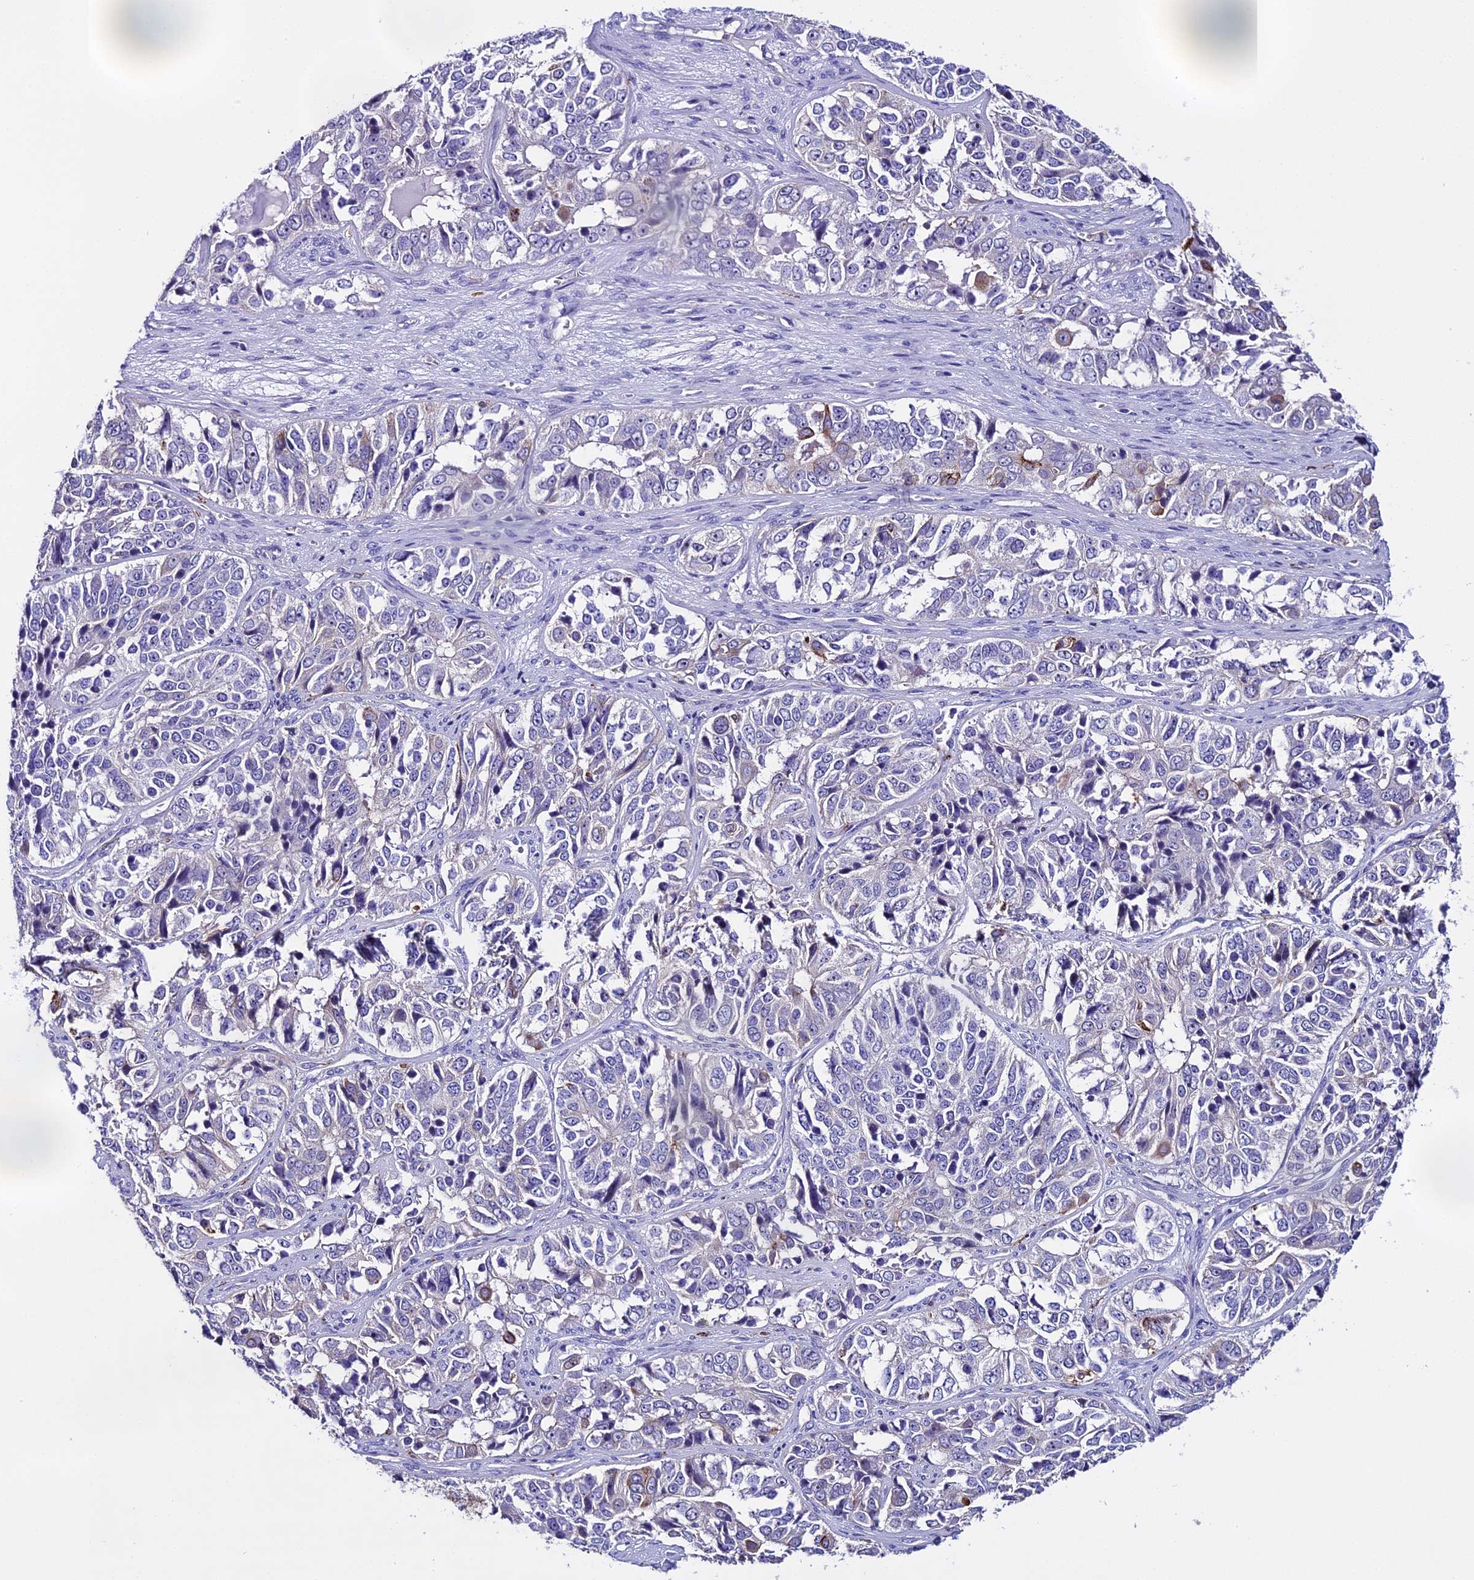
{"staining": {"intensity": "moderate", "quantity": "<25%", "location": "cytoplasmic/membranous"}, "tissue": "ovarian cancer", "cell_type": "Tumor cells", "image_type": "cancer", "snomed": [{"axis": "morphology", "description": "Carcinoma, endometroid"}, {"axis": "topography", "description": "Ovary"}], "caption": "An image of ovarian cancer stained for a protein exhibits moderate cytoplasmic/membranous brown staining in tumor cells.", "gene": "NOD2", "patient": {"sex": "female", "age": 51}}